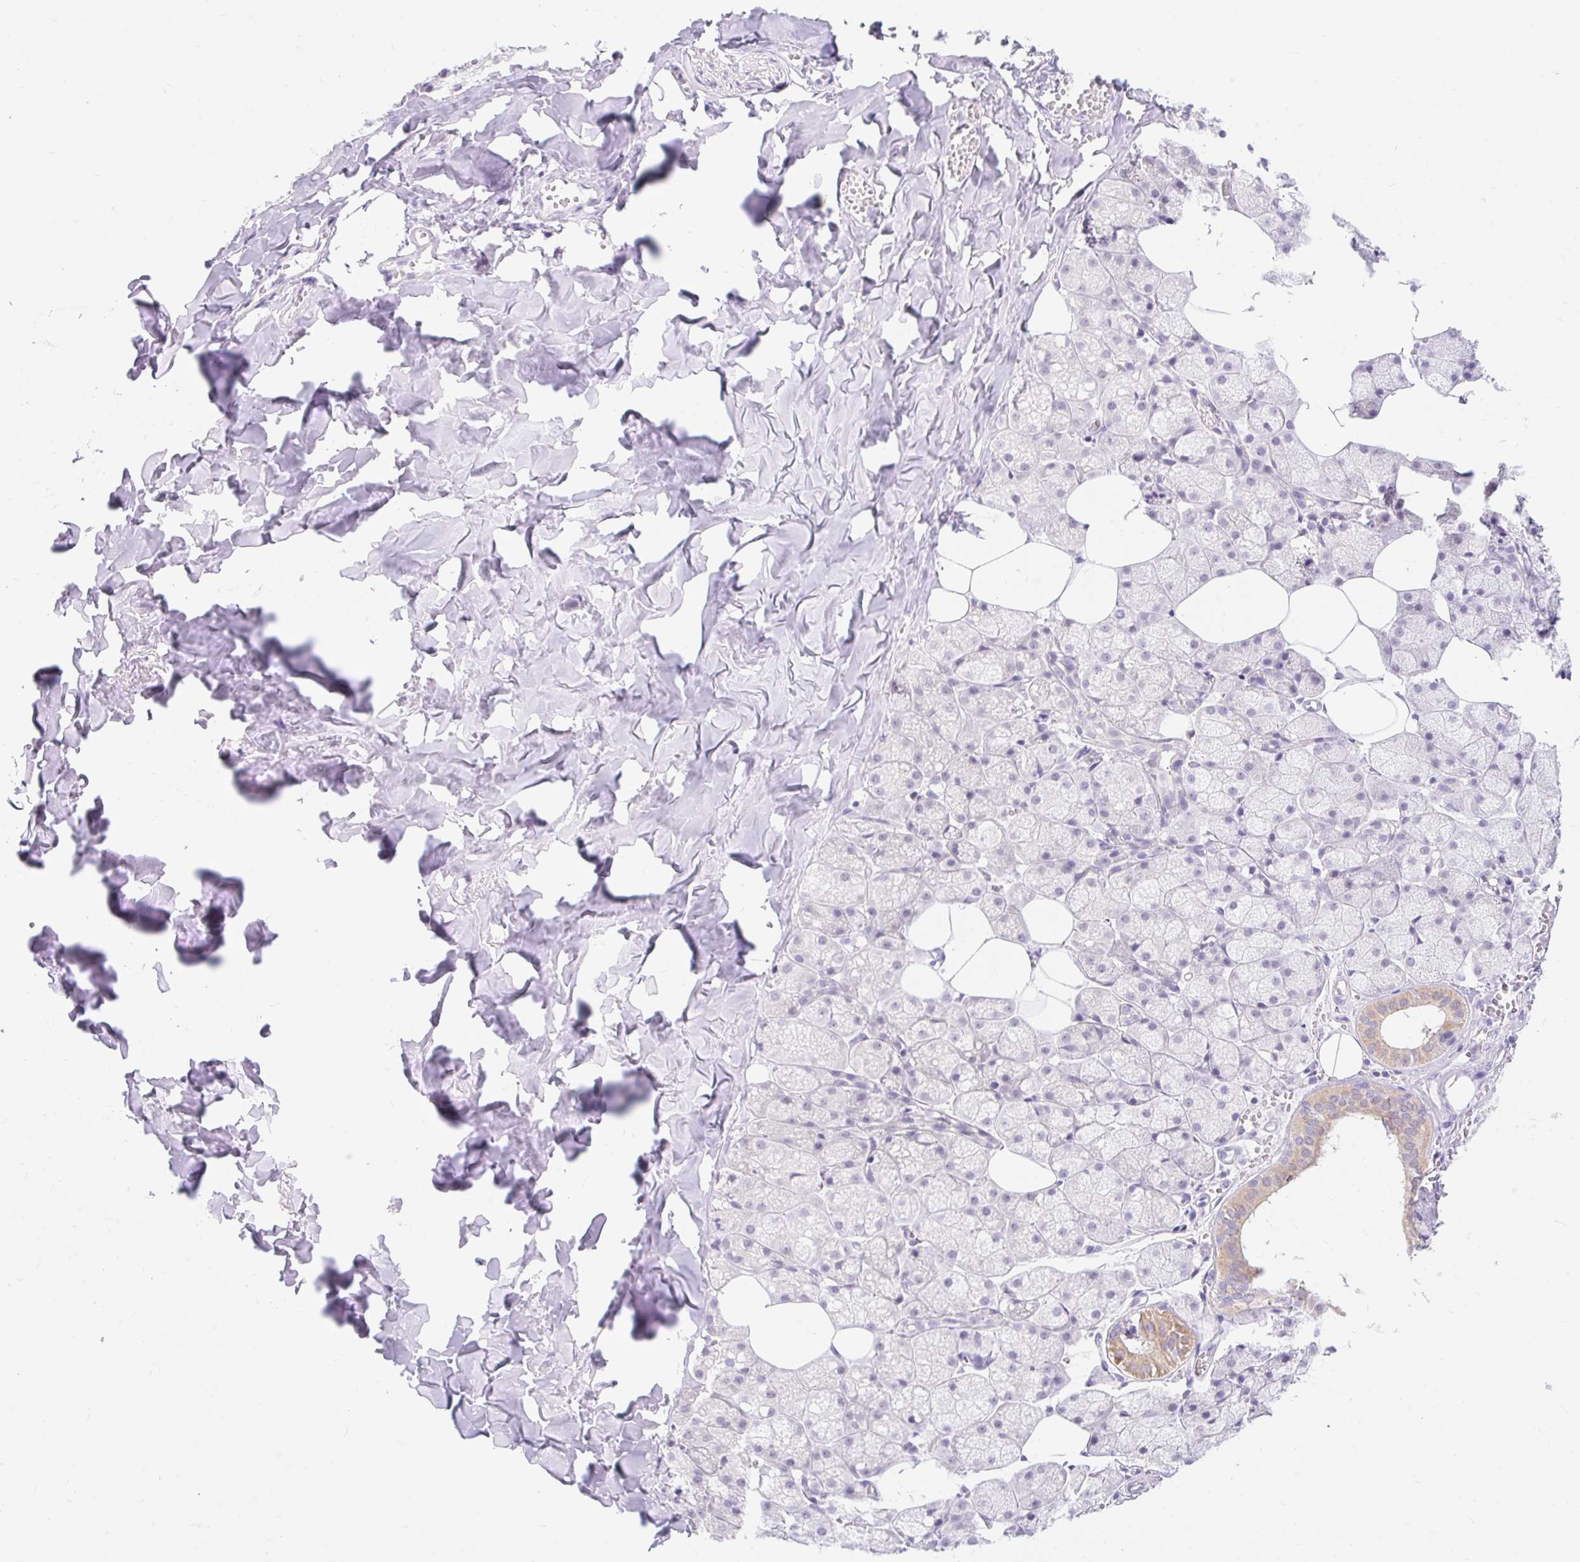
{"staining": {"intensity": "moderate", "quantity": "<25%", "location": "cytoplasmic/membranous"}, "tissue": "salivary gland", "cell_type": "Glandular cells", "image_type": "normal", "snomed": [{"axis": "morphology", "description": "Normal tissue, NOS"}, {"axis": "topography", "description": "Salivary gland"}, {"axis": "topography", "description": "Peripheral nerve tissue"}], "caption": "A micrograph of human salivary gland stained for a protein demonstrates moderate cytoplasmic/membranous brown staining in glandular cells.", "gene": "ITPK1", "patient": {"sex": "male", "age": 38}}